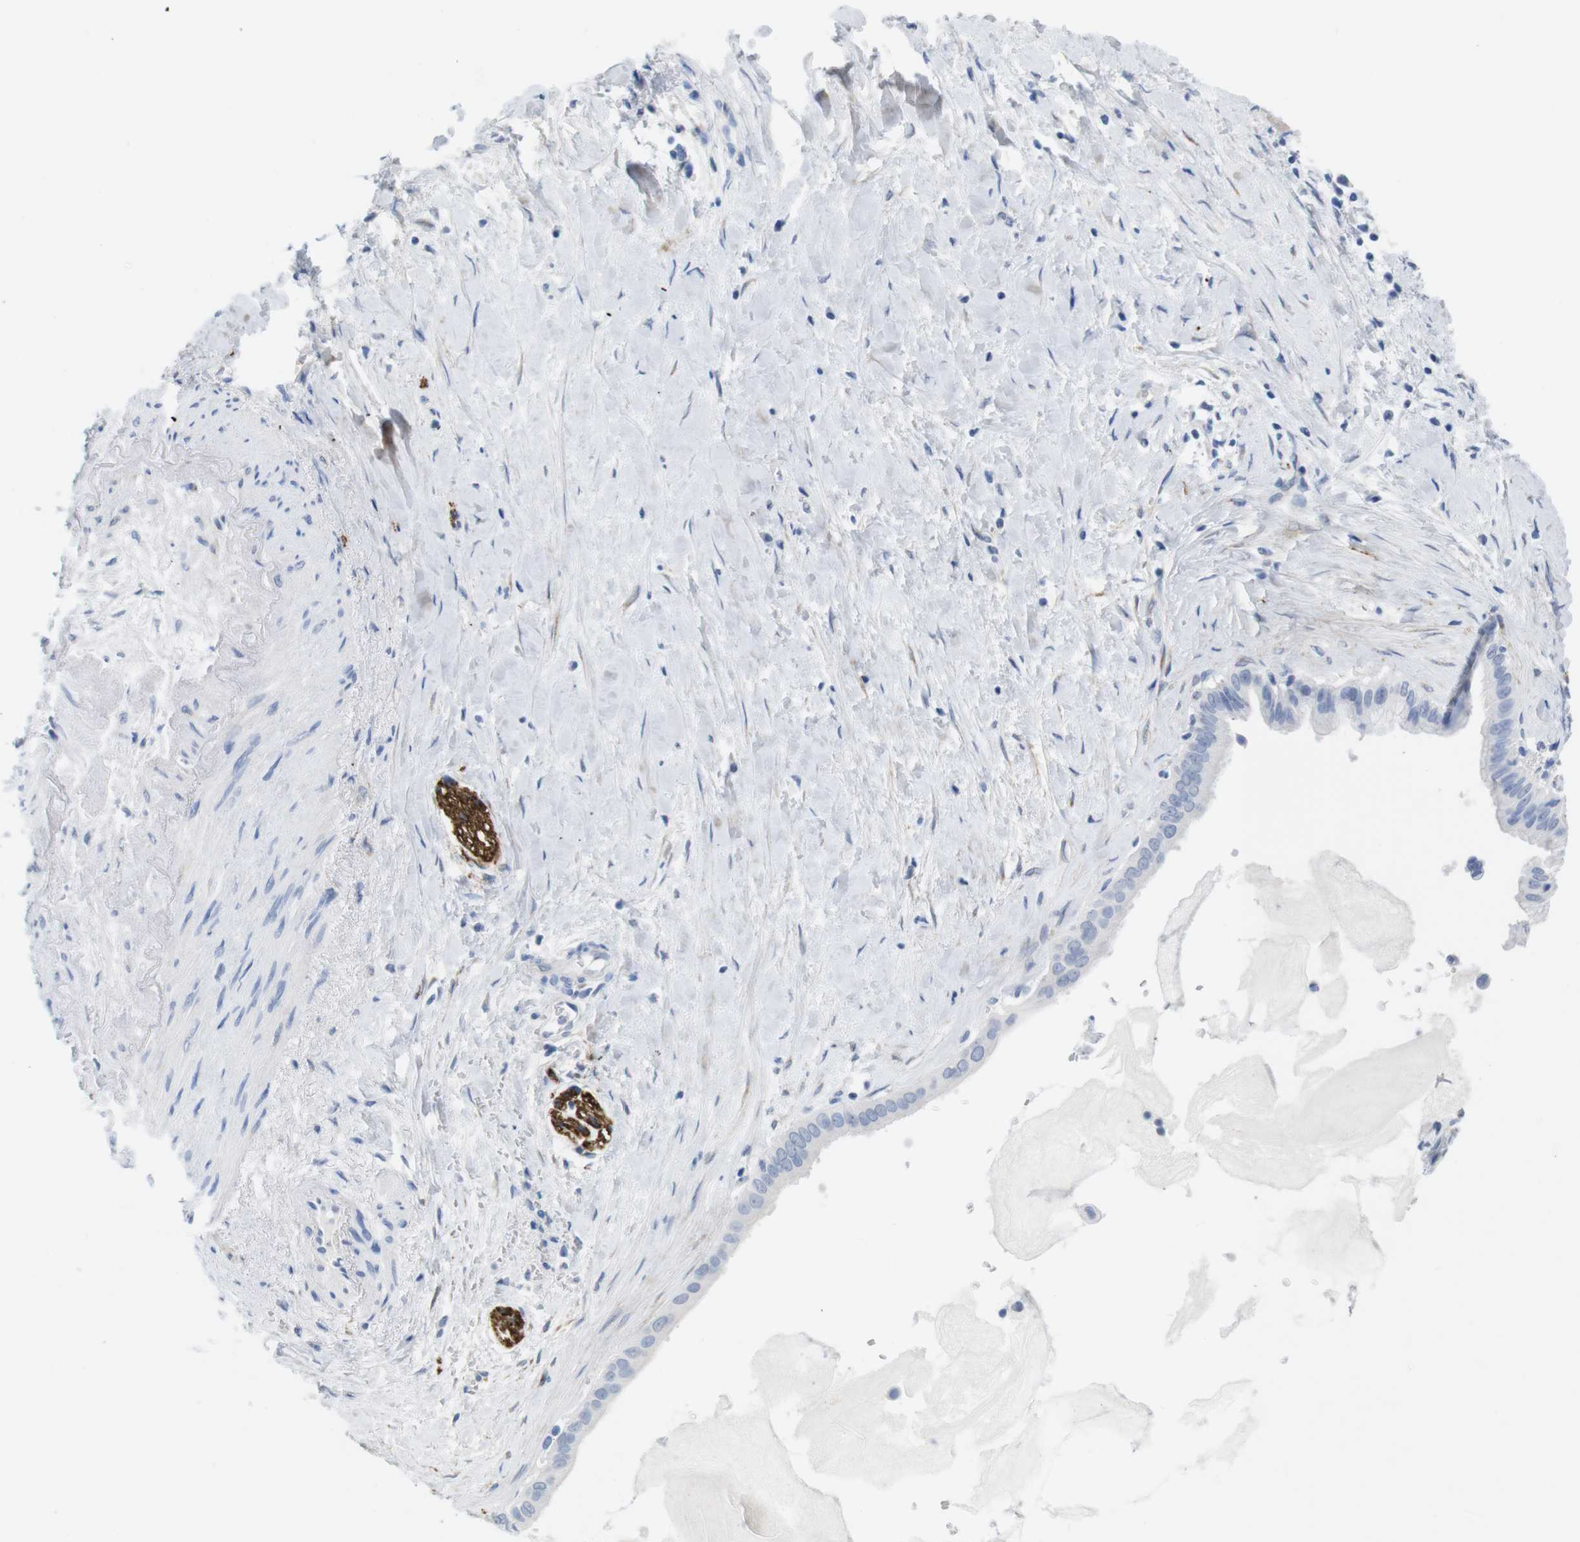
{"staining": {"intensity": "negative", "quantity": "none", "location": "none"}, "tissue": "pancreatic cancer", "cell_type": "Tumor cells", "image_type": "cancer", "snomed": [{"axis": "morphology", "description": "Adenocarcinoma, NOS"}, {"axis": "topography", "description": "Pancreas"}], "caption": "High magnification brightfield microscopy of pancreatic cancer stained with DAB (brown) and counterstained with hematoxylin (blue): tumor cells show no significant positivity.", "gene": "MAP6", "patient": {"sex": "male", "age": 55}}